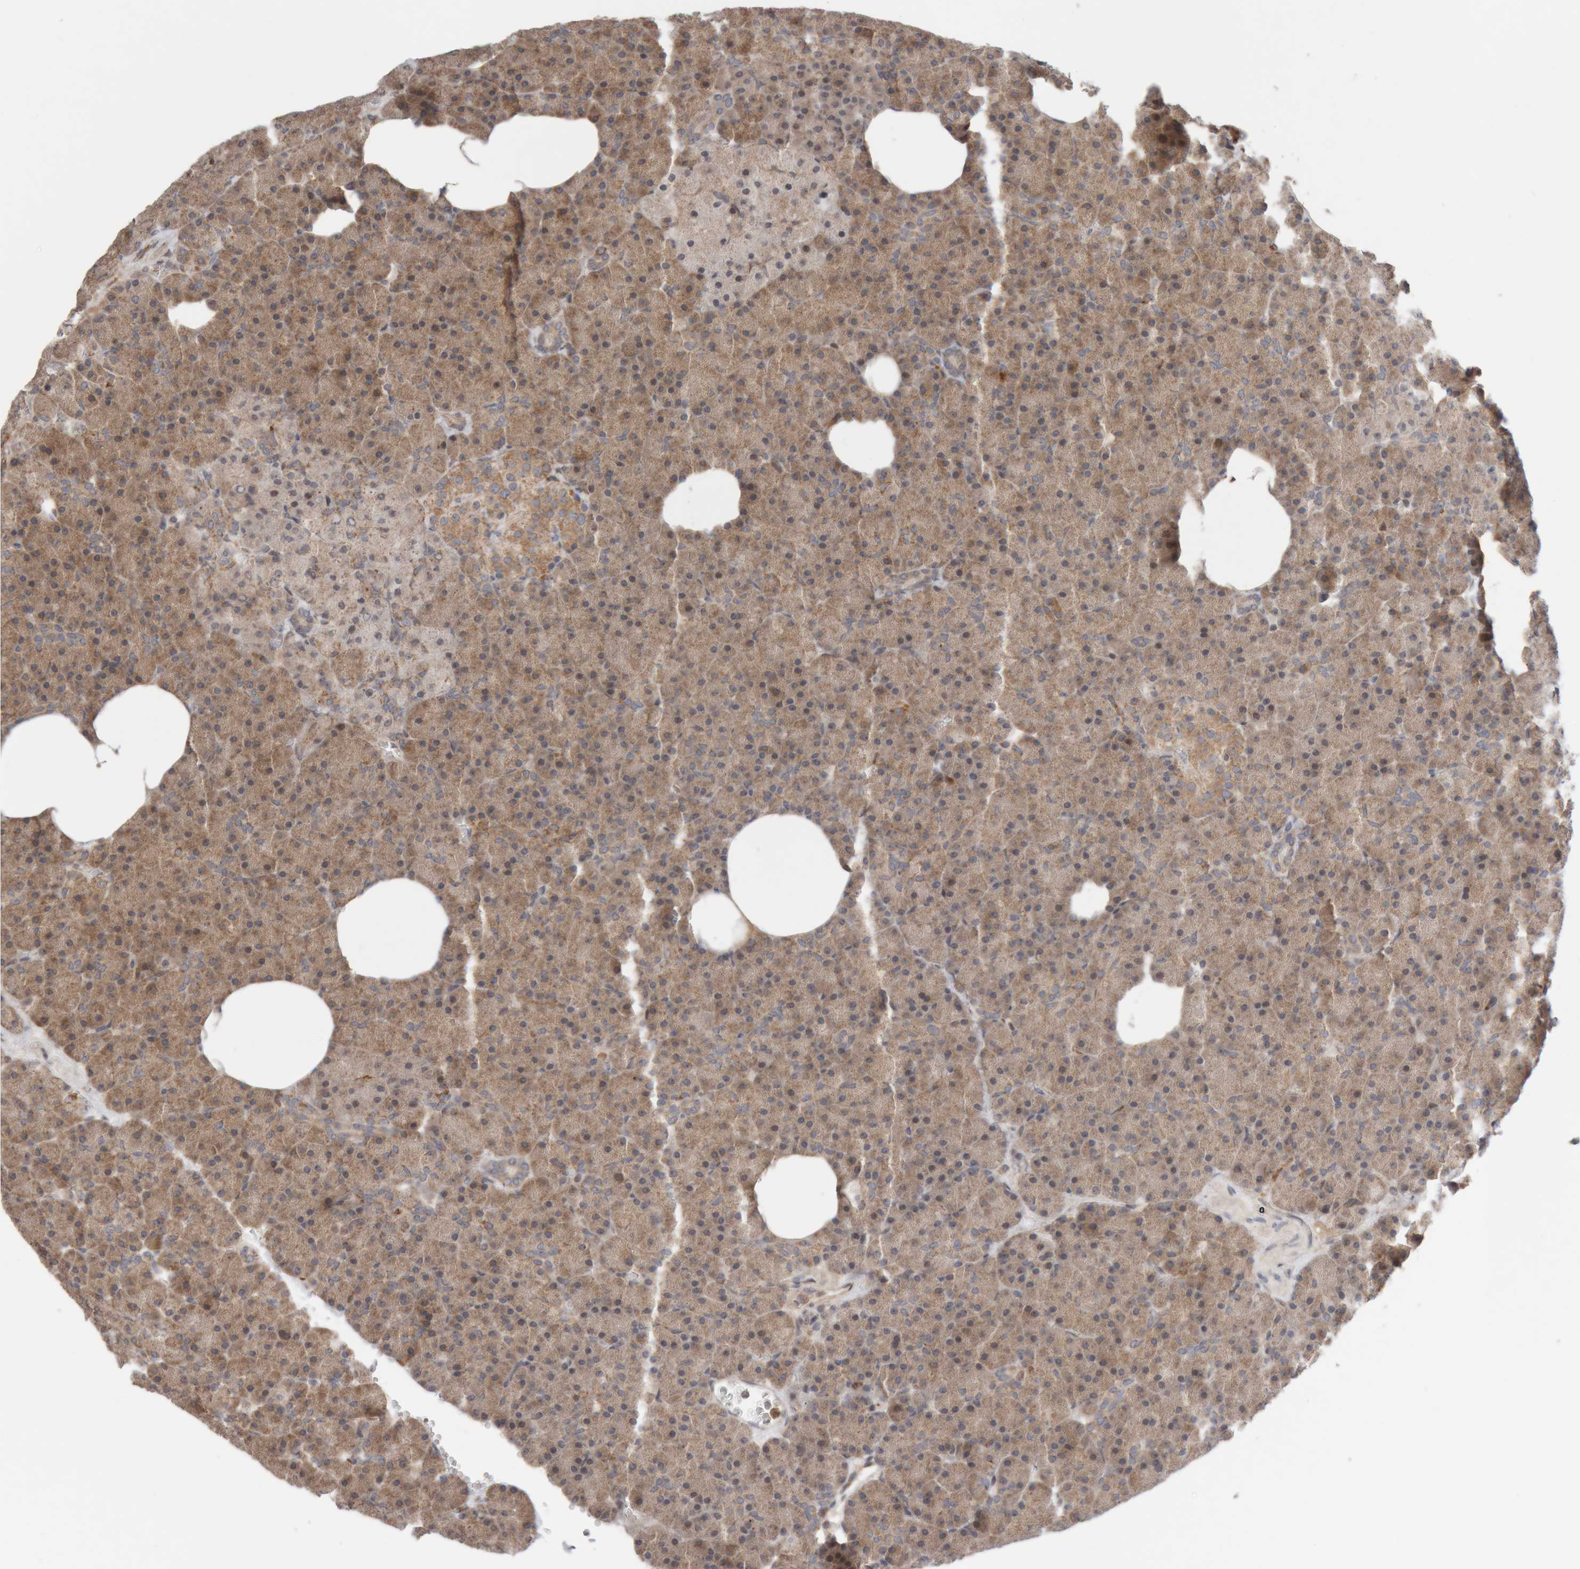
{"staining": {"intensity": "moderate", "quantity": ">75%", "location": "cytoplasmic/membranous"}, "tissue": "pancreas", "cell_type": "Exocrine glandular cells", "image_type": "normal", "snomed": [{"axis": "morphology", "description": "Normal tissue, NOS"}, {"axis": "morphology", "description": "Carcinoid, malignant, NOS"}, {"axis": "topography", "description": "Pancreas"}], "caption": "Pancreas stained with immunohistochemistry exhibits moderate cytoplasmic/membranous staining in about >75% of exocrine glandular cells. (DAB (3,3'-diaminobenzidine) = brown stain, brightfield microscopy at high magnification).", "gene": "KIF21B", "patient": {"sex": "female", "age": 35}}